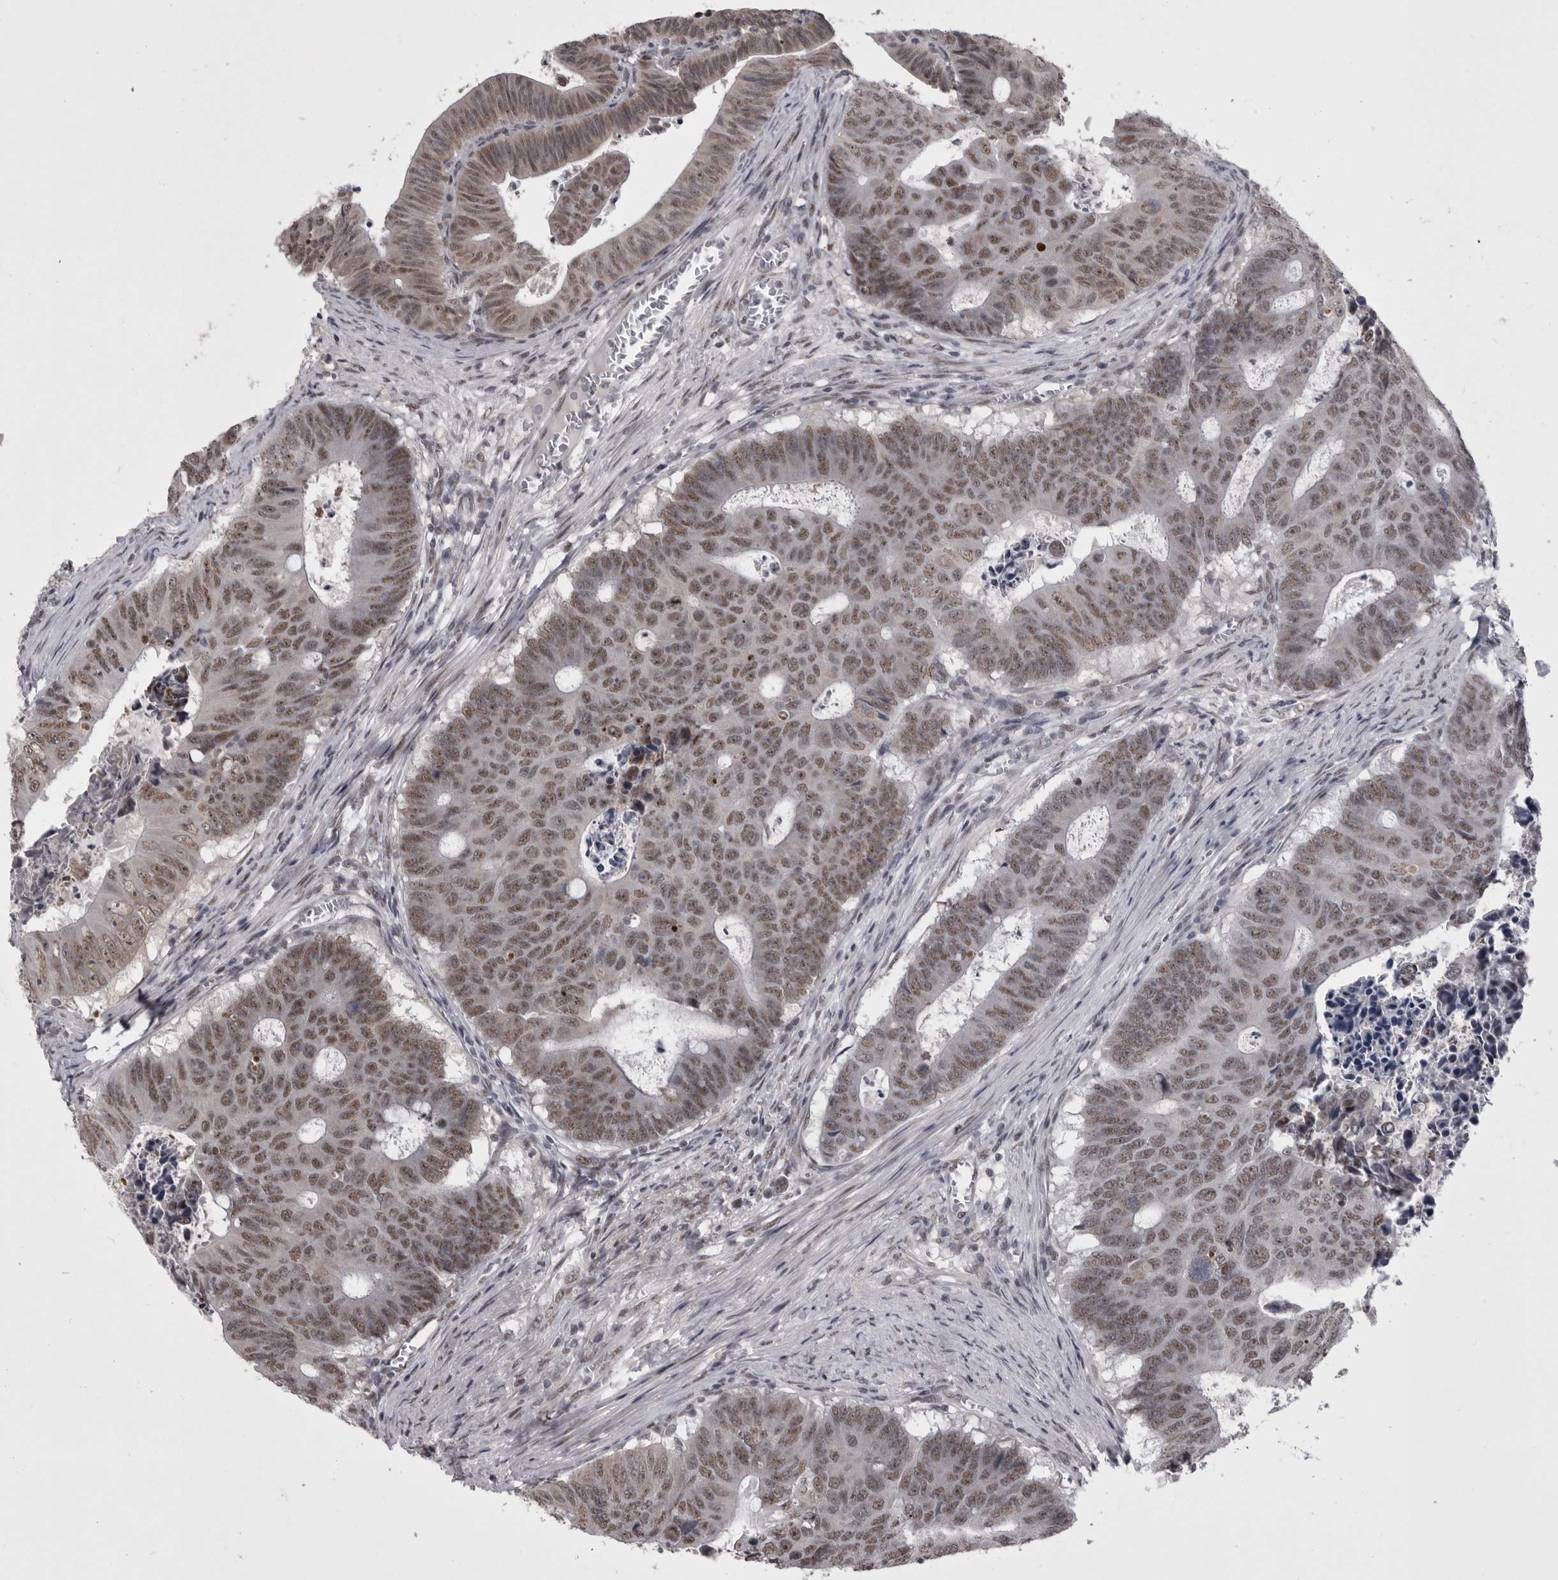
{"staining": {"intensity": "weak", "quantity": ">75%", "location": "nuclear"}, "tissue": "colorectal cancer", "cell_type": "Tumor cells", "image_type": "cancer", "snomed": [{"axis": "morphology", "description": "Adenocarcinoma, NOS"}, {"axis": "topography", "description": "Colon"}], "caption": "Human colorectal cancer (adenocarcinoma) stained for a protein (brown) displays weak nuclear positive staining in about >75% of tumor cells.", "gene": "PRPF3", "patient": {"sex": "male", "age": 87}}